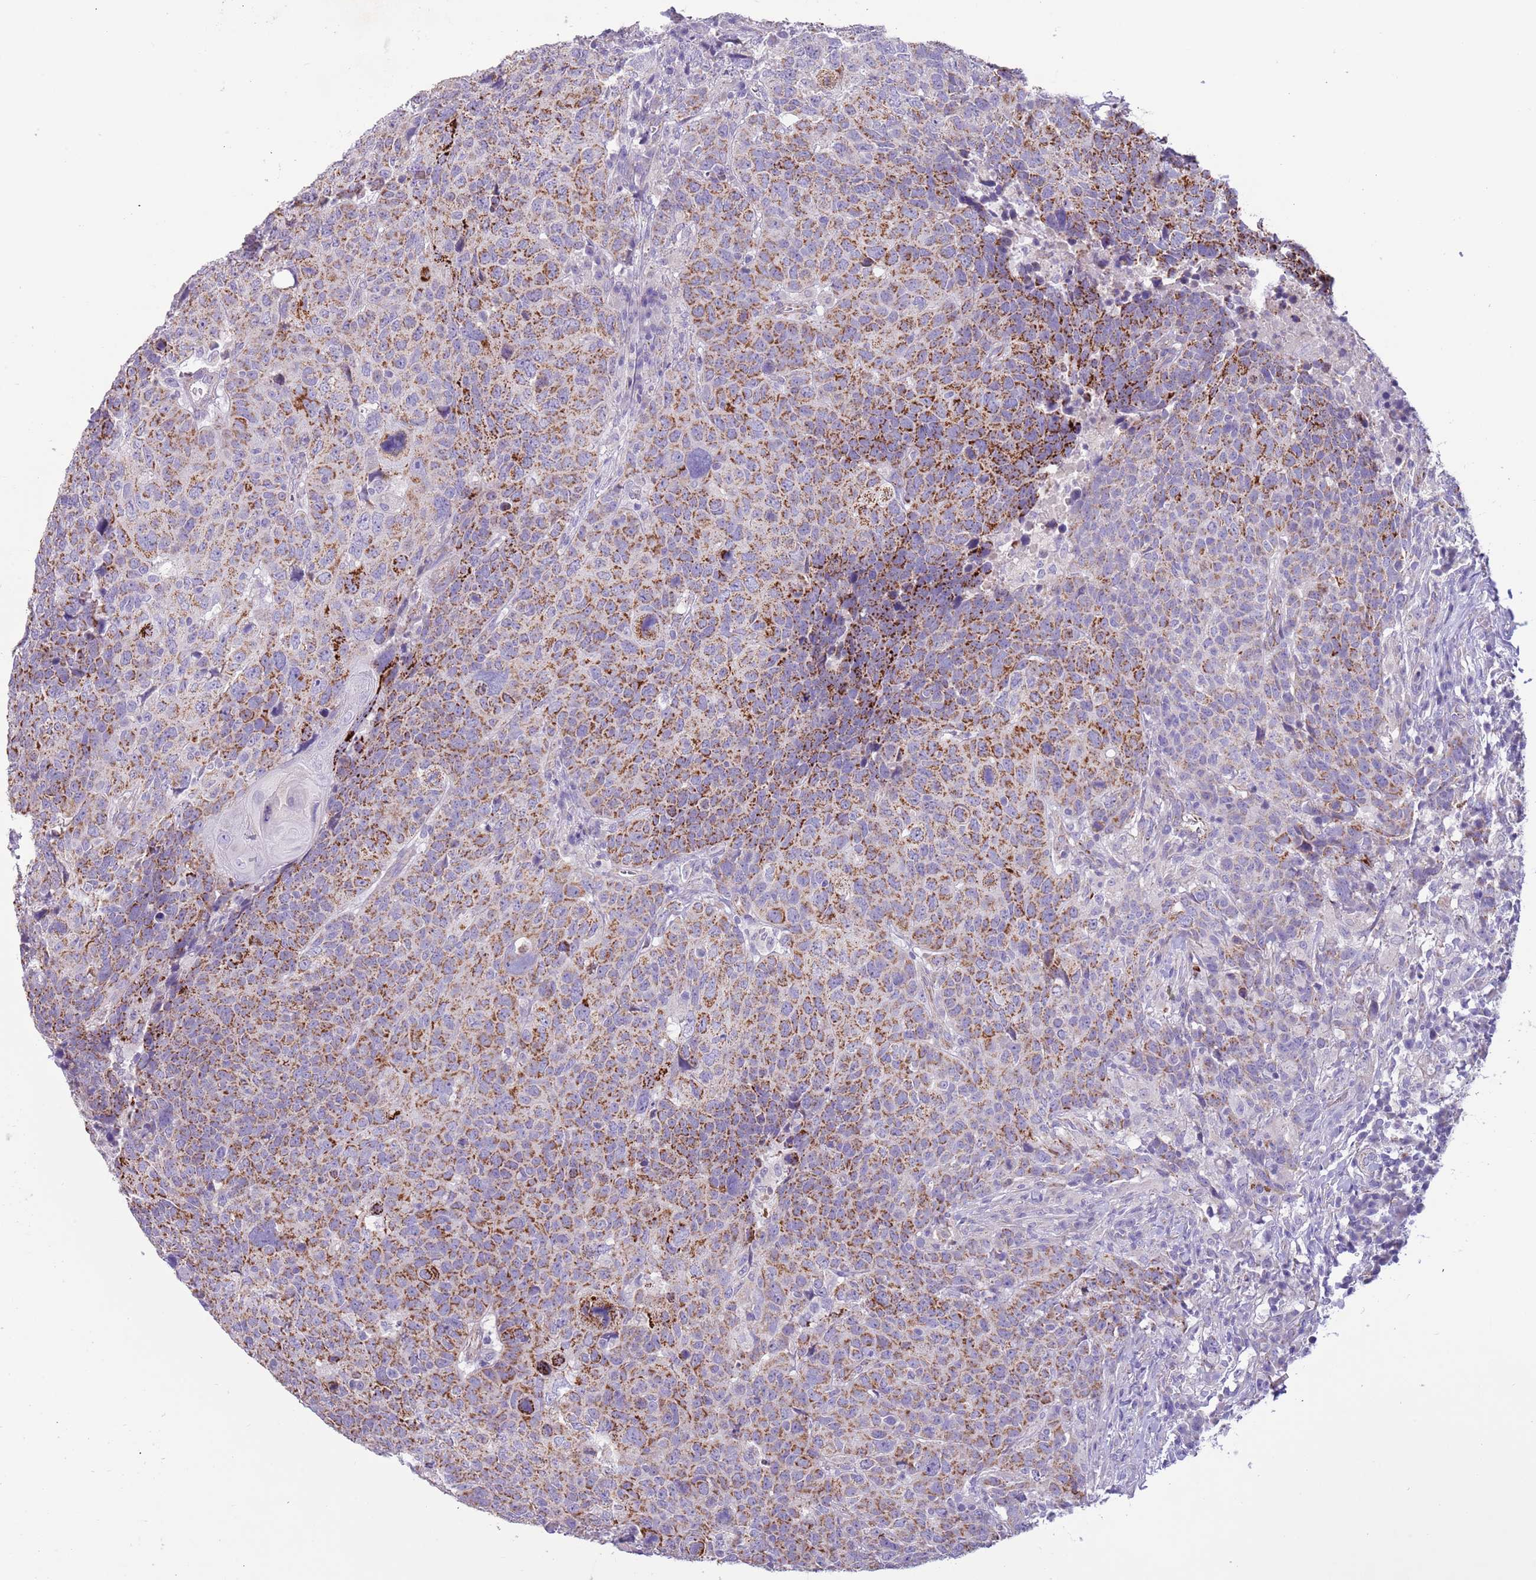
{"staining": {"intensity": "moderate", "quantity": ">75%", "location": "cytoplasmic/membranous"}, "tissue": "head and neck cancer", "cell_type": "Tumor cells", "image_type": "cancer", "snomed": [{"axis": "morphology", "description": "Normal tissue, NOS"}, {"axis": "morphology", "description": "Squamous cell carcinoma, NOS"}, {"axis": "topography", "description": "Skeletal muscle"}, {"axis": "topography", "description": "Vascular tissue"}, {"axis": "topography", "description": "Peripheral nerve tissue"}, {"axis": "topography", "description": "Head-Neck"}], "caption": "Head and neck squamous cell carcinoma stained for a protein shows moderate cytoplasmic/membranous positivity in tumor cells.", "gene": "RNF222", "patient": {"sex": "male", "age": 66}}